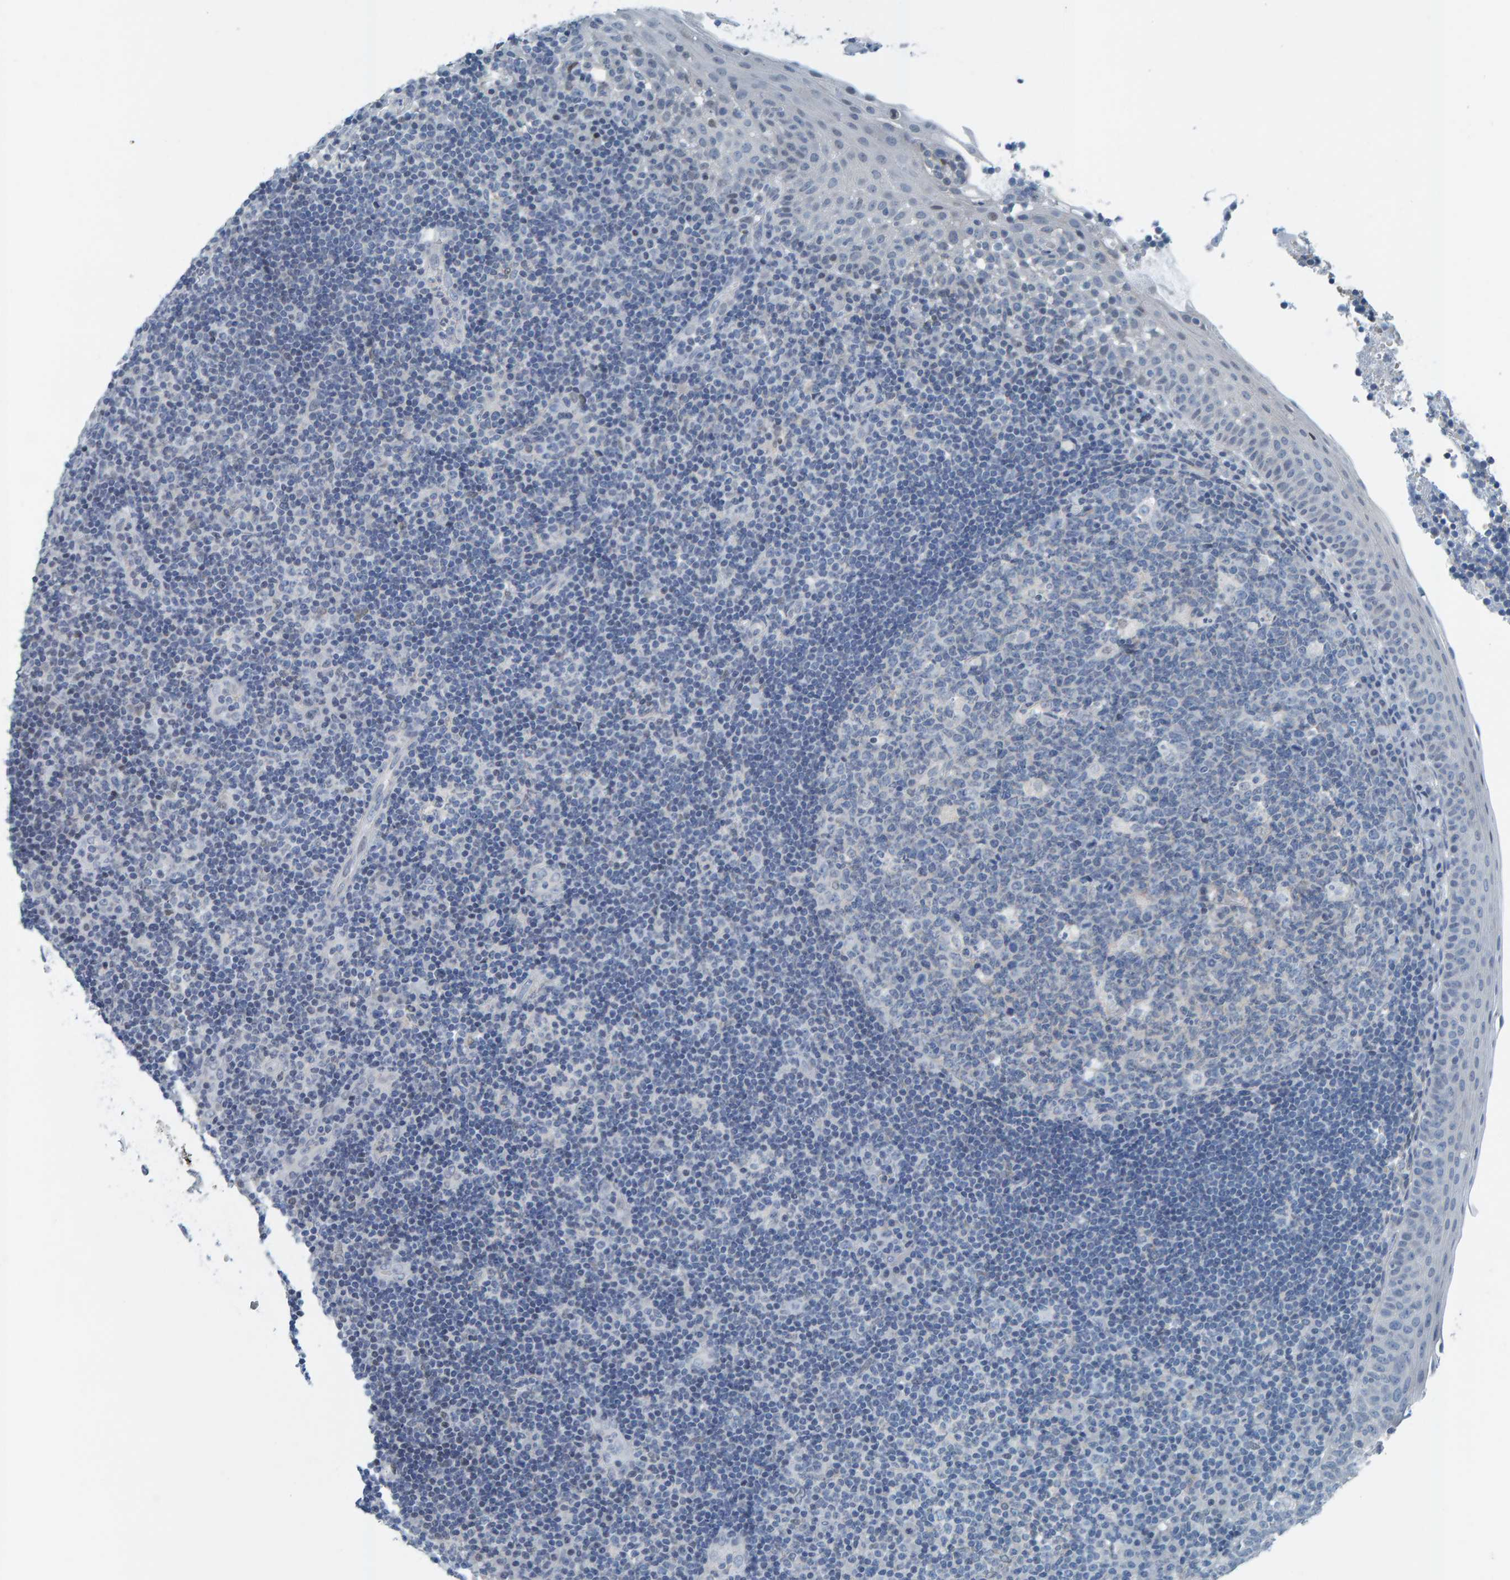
{"staining": {"intensity": "negative", "quantity": "none", "location": "none"}, "tissue": "tonsil", "cell_type": "Germinal center cells", "image_type": "normal", "snomed": [{"axis": "morphology", "description": "Normal tissue, NOS"}, {"axis": "topography", "description": "Tonsil"}], "caption": "Micrograph shows no significant protein expression in germinal center cells of unremarkable tonsil.", "gene": "CNP", "patient": {"sex": "female", "age": 40}}